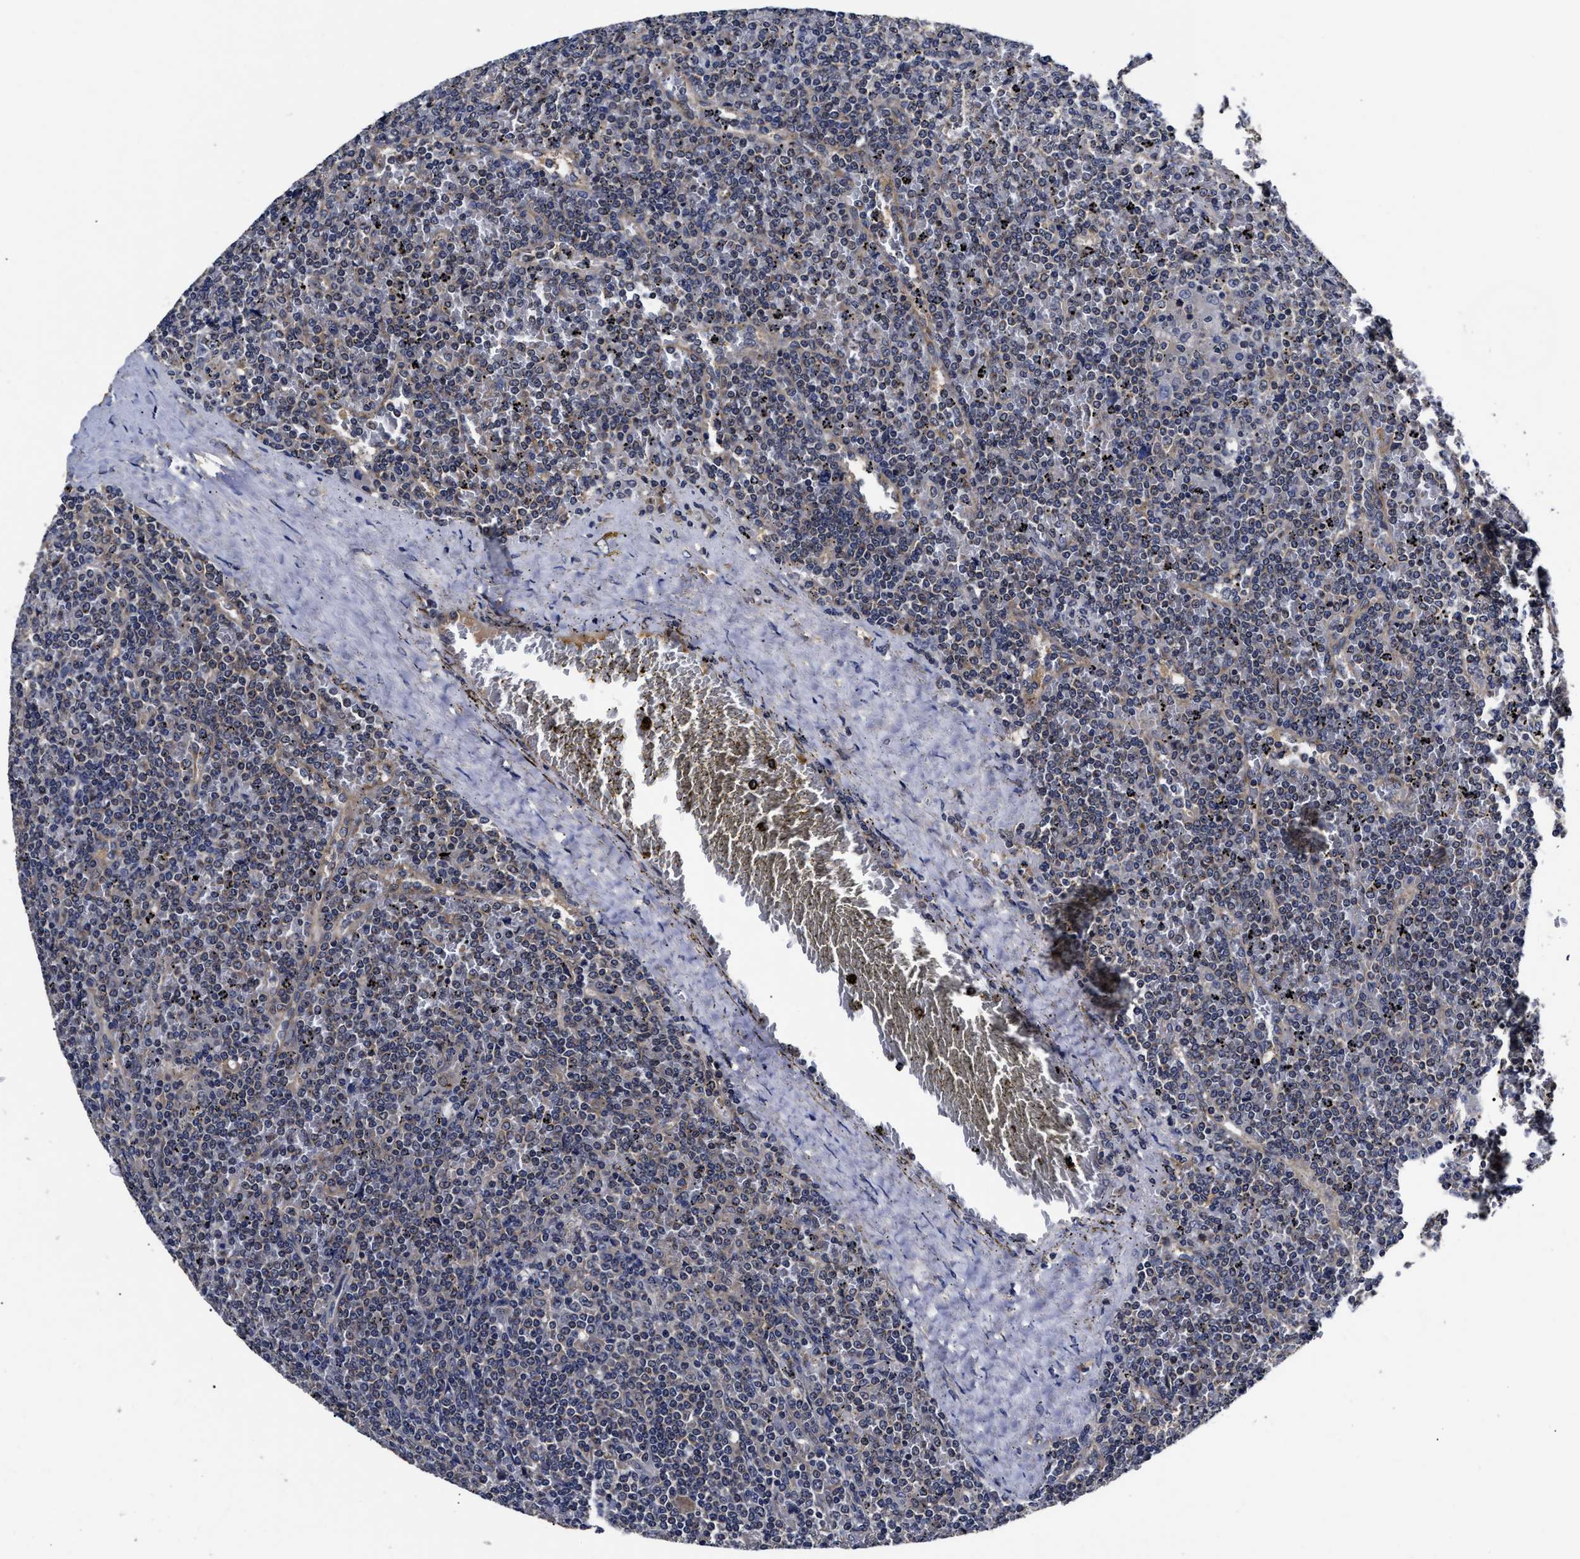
{"staining": {"intensity": "negative", "quantity": "none", "location": "none"}, "tissue": "lymphoma", "cell_type": "Tumor cells", "image_type": "cancer", "snomed": [{"axis": "morphology", "description": "Malignant lymphoma, non-Hodgkin's type, Low grade"}, {"axis": "topography", "description": "Spleen"}], "caption": "Immunohistochemistry (IHC) image of neoplastic tissue: lymphoma stained with DAB (3,3'-diaminobenzidine) reveals no significant protein positivity in tumor cells.", "gene": "SOCS5", "patient": {"sex": "female", "age": 19}}